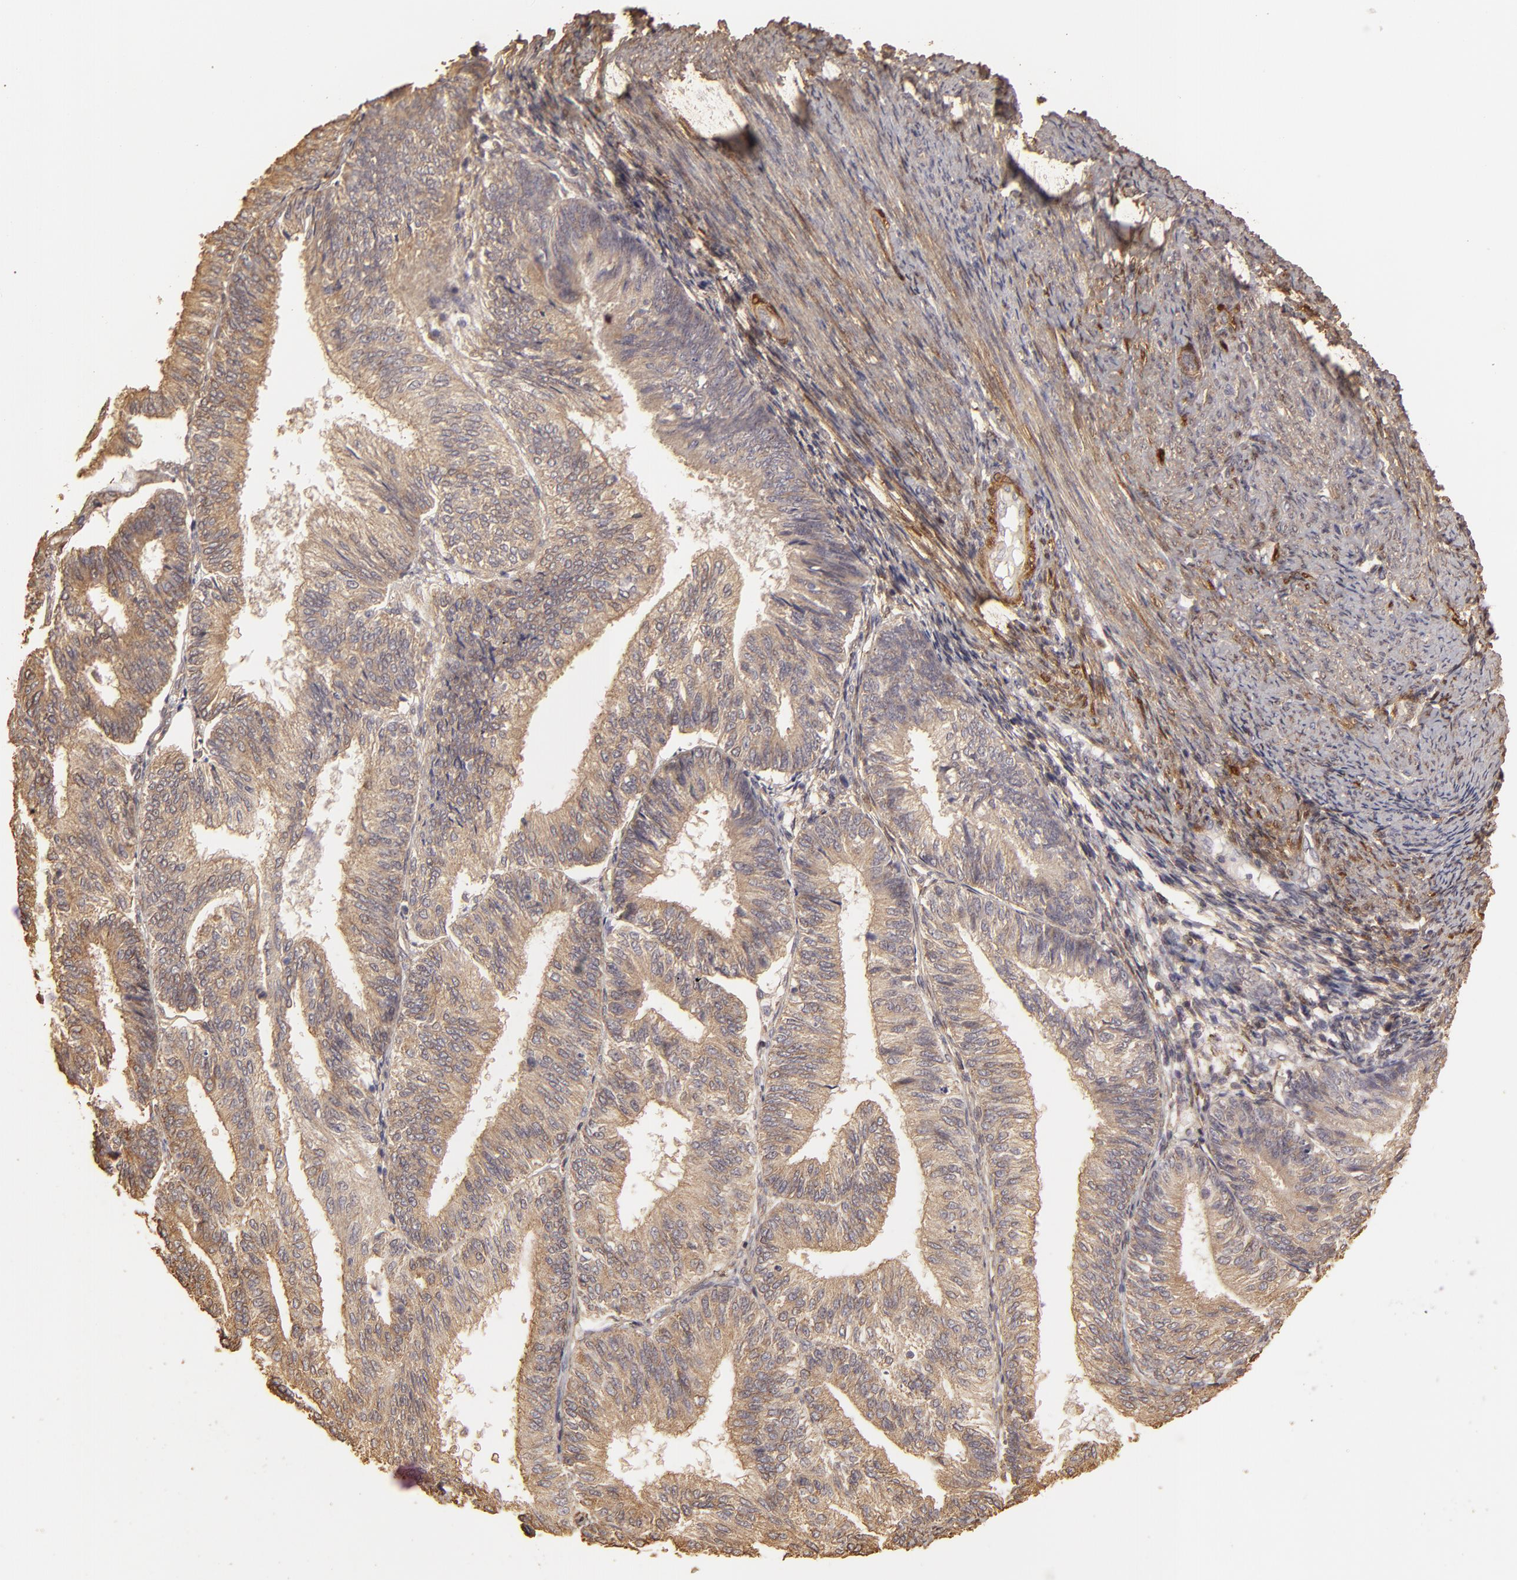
{"staining": {"intensity": "weak", "quantity": ">75%", "location": "cytoplasmic/membranous"}, "tissue": "endometrial cancer", "cell_type": "Tumor cells", "image_type": "cancer", "snomed": [{"axis": "morphology", "description": "Adenocarcinoma, NOS"}, {"axis": "topography", "description": "Endometrium"}], "caption": "The immunohistochemical stain shows weak cytoplasmic/membranous positivity in tumor cells of endometrial adenocarcinoma tissue.", "gene": "HSPB6", "patient": {"sex": "female", "age": 55}}